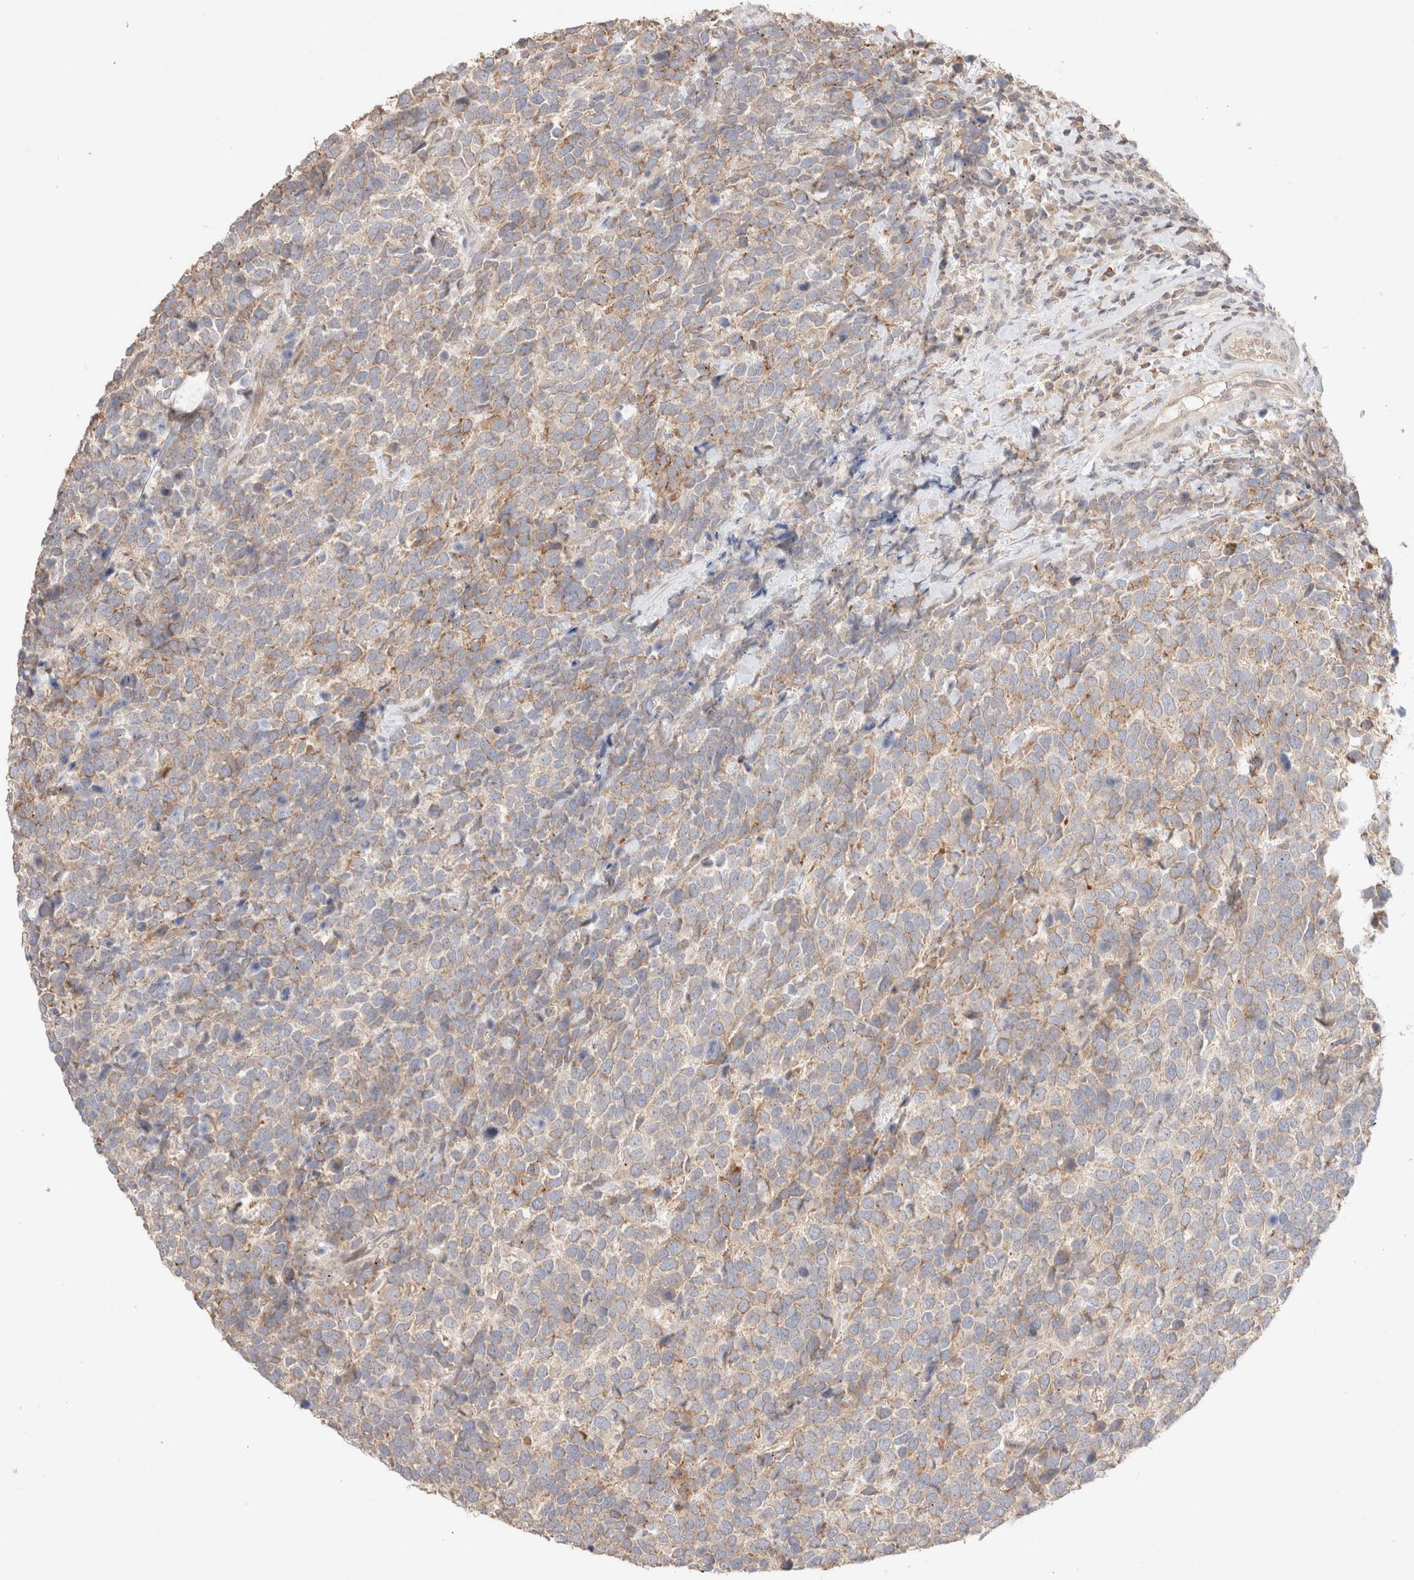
{"staining": {"intensity": "weak", "quantity": ">75%", "location": "cytoplasmic/membranous"}, "tissue": "urothelial cancer", "cell_type": "Tumor cells", "image_type": "cancer", "snomed": [{"axis": "morphology", "description": "Urothelial carcinoma, High grade"}, {"axis": "topography", "description": "Urinary bladder"}], "caption": "Weak cytoplasmic/membranous protein staining is identified in about >75% of tumor cells in urothelial carcinoma (high-grade).", "gene": "TRIM41", "patient": {"sex": "female", "age": 82}}